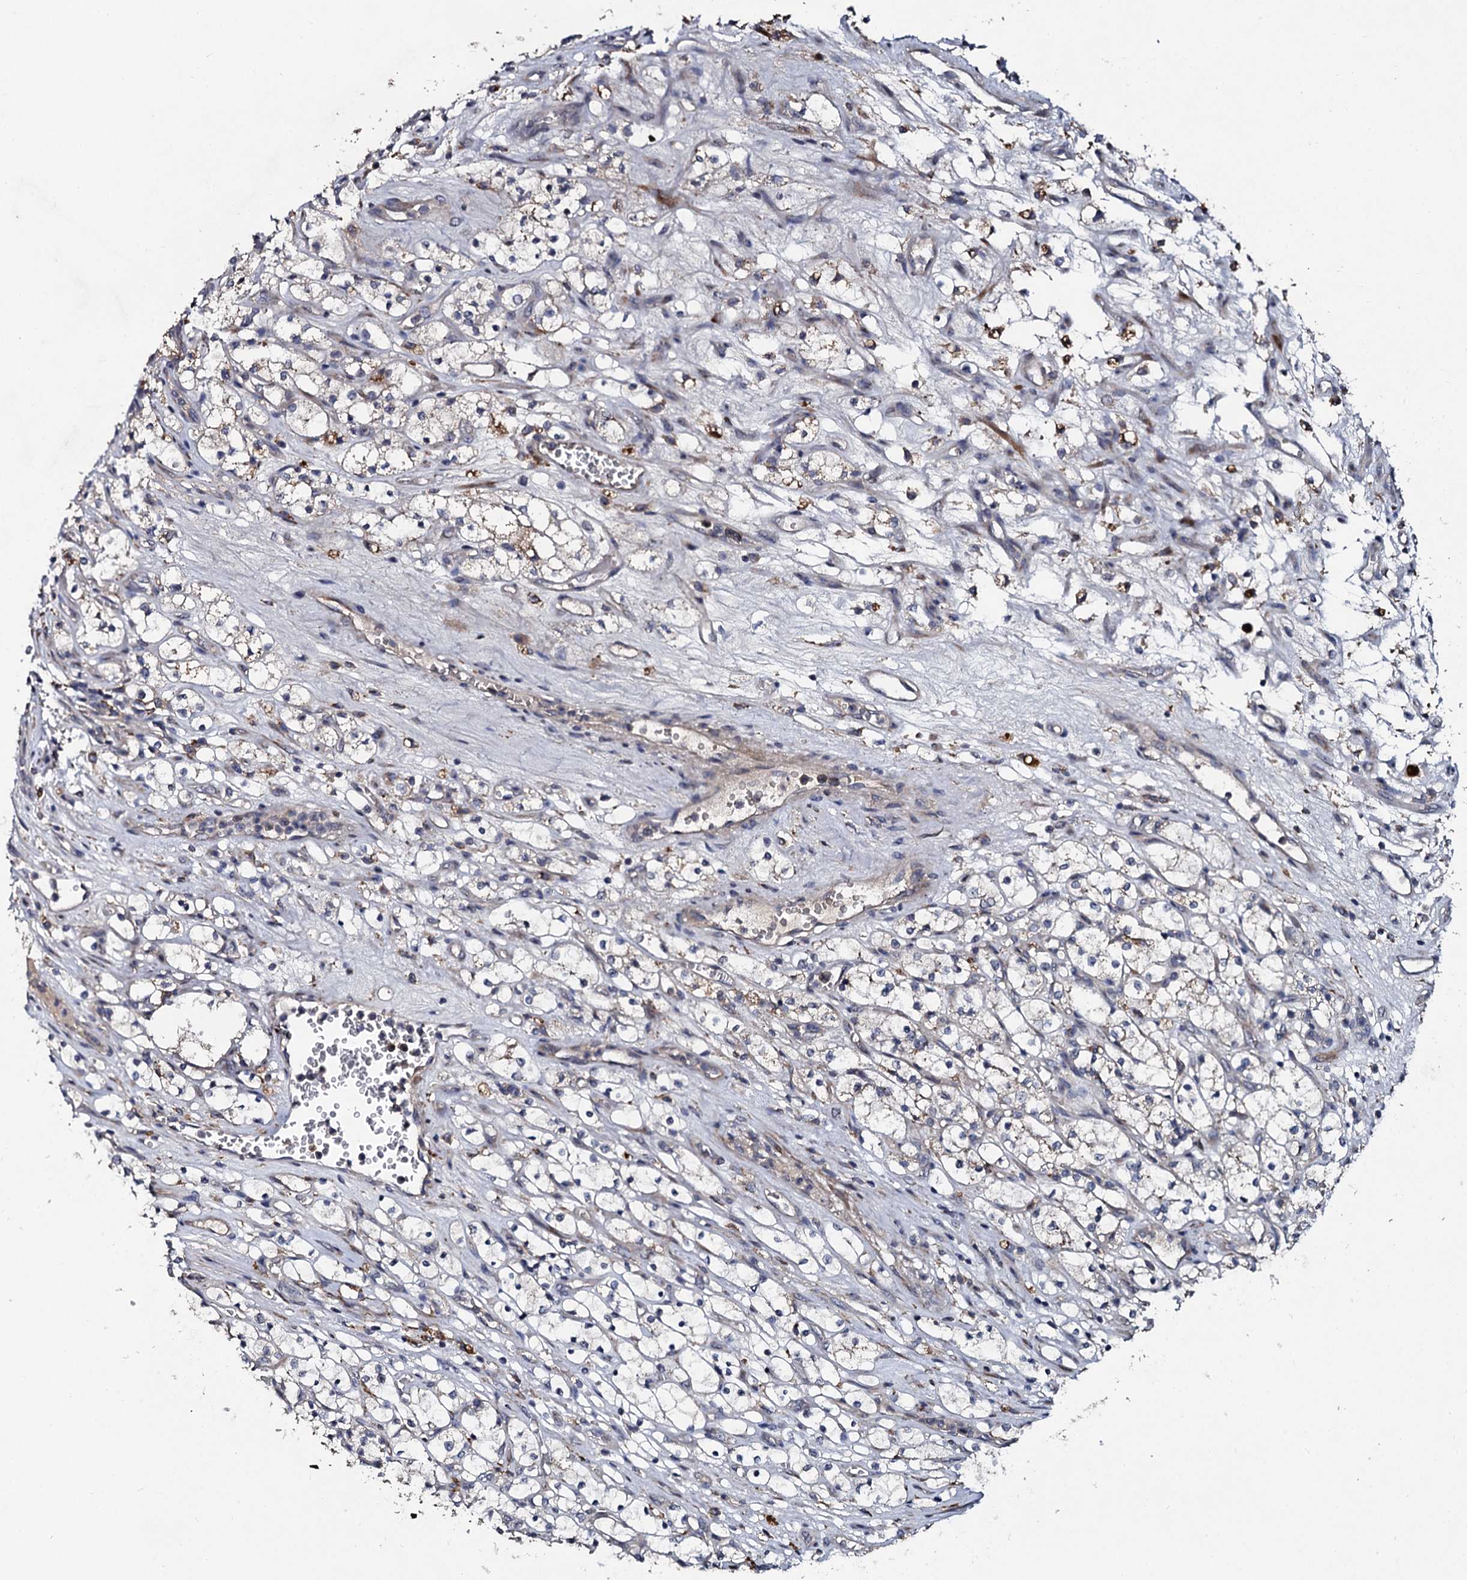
{"staining": {"intensity": "negative", "quantity": "none", "location": "none"}, "tissue": "renal cancer", "cell_type": "Tumor cells", "image_type": "cancer", "snomed": [{"axis": "morphology", "description": "Adenocarcinoma, NOS"}, {"axis": "topography", "description": "Kidney"}], "caption": "Tumor cells show no significant protein positivity in renal adenocarcinoma. The staining was performed using DAB to visualize the protein expression in brown, while the nuclei were stained in blue with hematoxylin (Magnification: 20x).", "gene": "LRRC28", "patient": {"sex": "female", "age": 69}}